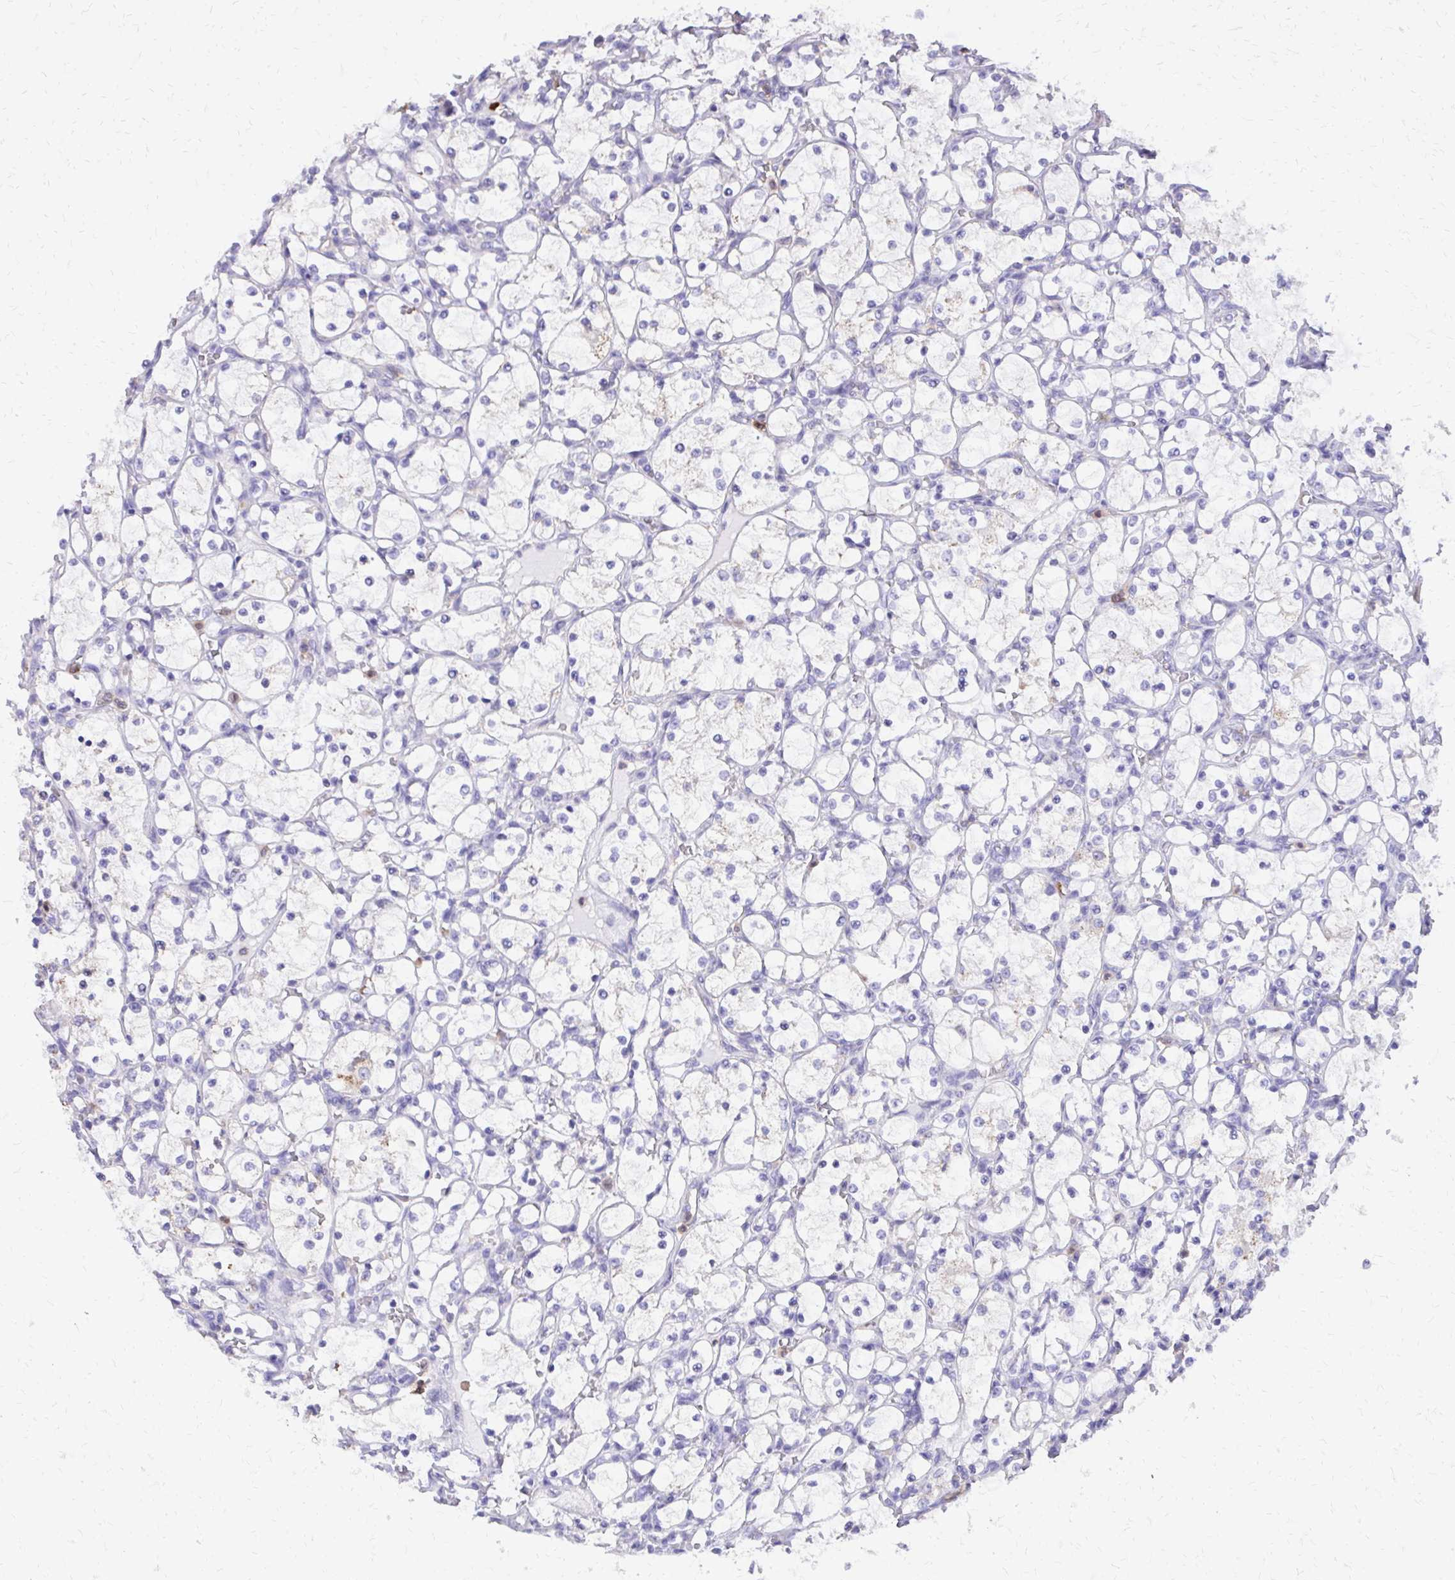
{"staining": {"intensity": "negative", "quantity": "none", "location": "none"}, "tissue": "renal cancer", "cell_type": "Tumor cells", "image_type": "cancer", "snomed": [{"axis": "morphology", "description": "Adenocarcinoma, NOS"}, {"axis": "topography", "description": "Kidney"}], "caption": "Immunohistochemistry (IHC) micrograph of renal cancer (adenocarcinoma) stained for a protein (brown), which shows no positivity in tumor cells.", "gene": "CAT", "patient": {"sex": "female", "age": 69}}